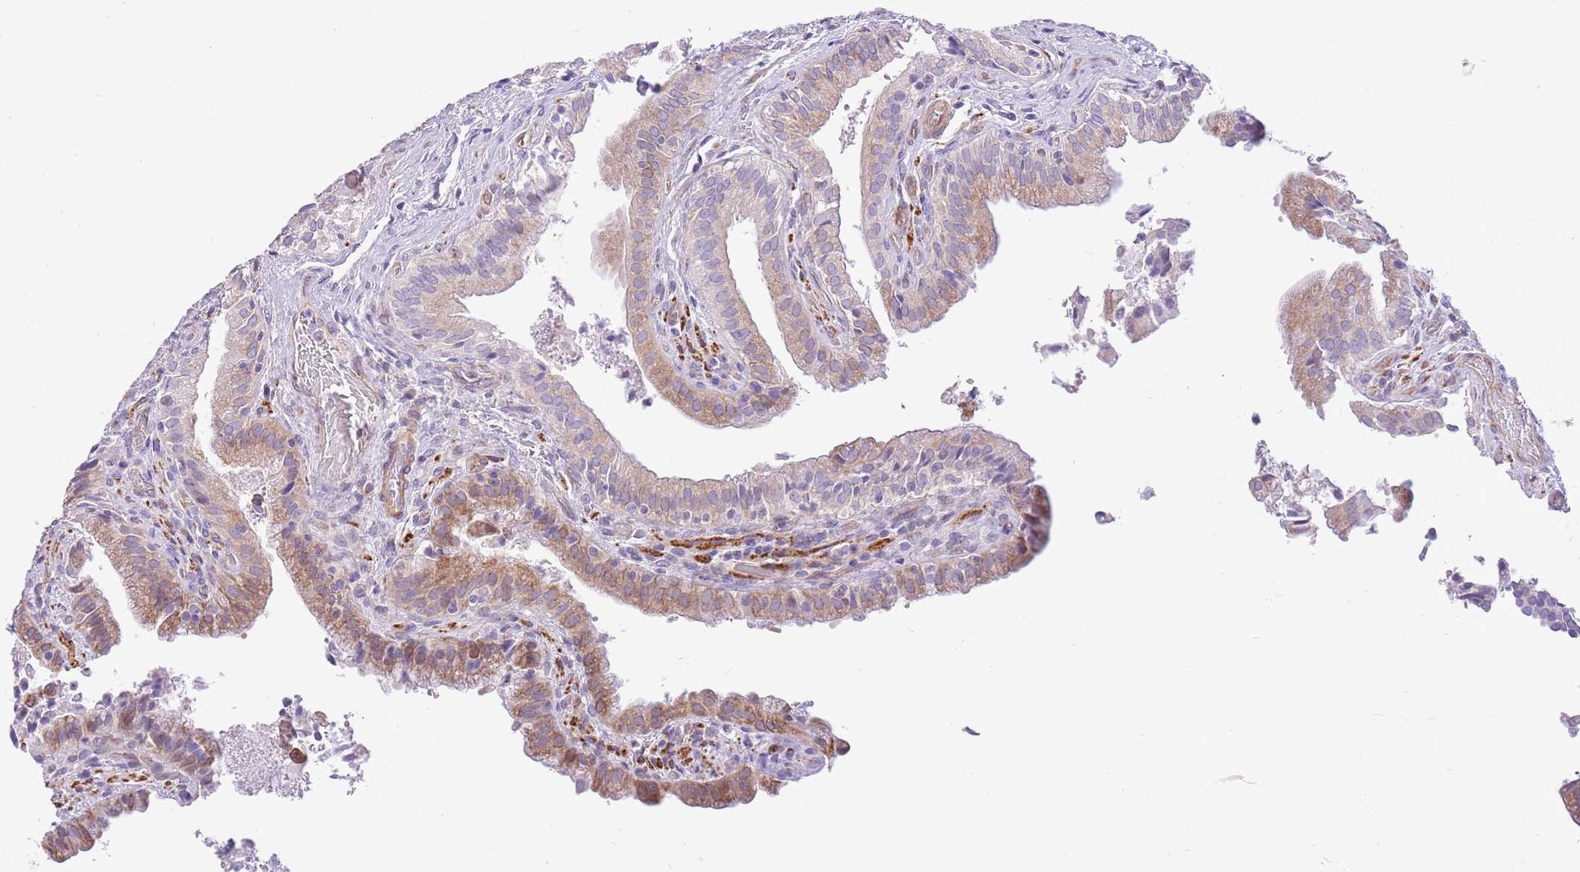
{"staining": {"intensity": "moderate", "quantity": "25%-75%", "location": "cytoplasmic/membranous"}, "tissue": "gallbladder", "cell_type": "Glandular cells", "image_type": "normal", "snomed": [{"axis": "morphology", "description": "Normal tissue, NOS"}, {"axis": "topography", "description": "Gallbladder"}], "caption": "Immunohistochemical staining of benign human gallbladder exhibits medium levels of moderate cytoplasmic/membranous expression in about 25%-75% of glandular cells.", "gene": "ZC4H2", "patient": {"sex": "male", "age": 24}}